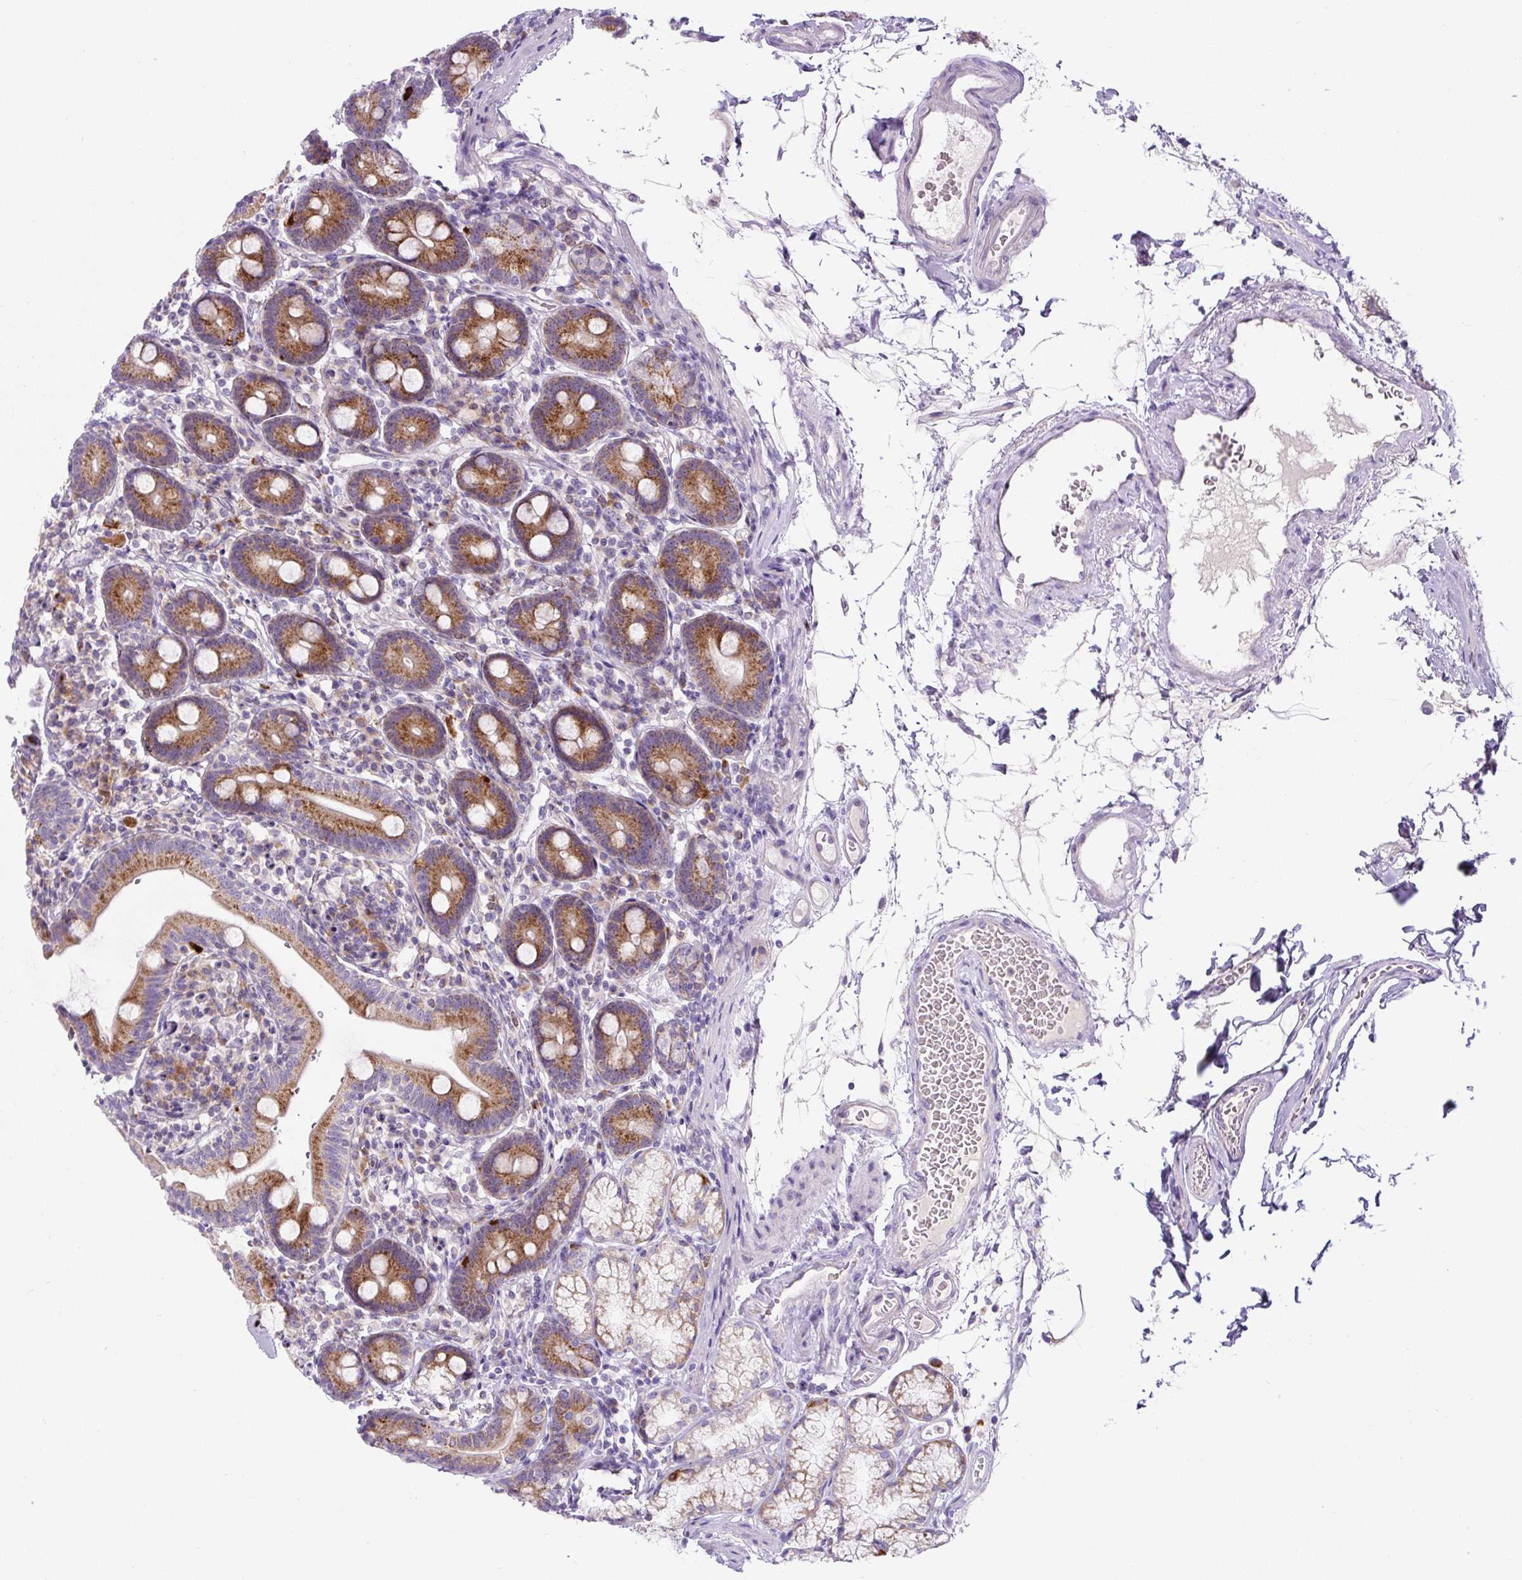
{"staining": {"intensity": "moderate", "quantity": ">75%", "location": "cytoplasmic/membranous"}, "tissue": "duodenum", "cell_type": "Glandular cells", "image_type": "normal", "snomed": [{"axis": "morphology", "description": "Normal tissue, NOS"}, {"axis": "topography", "description": "Duodenum"}], "caption": "Protein staining displays moderate cytoplasmic/membranous positivity in approximately >75% of glandular cells in benign duodenum. (Stains: DAB in brown, nuclei in blue, Microscopy: brightfield microscopy at high magnification).", "gene": "ZNF596", "patient": {"sex": "female", "age": 67}}